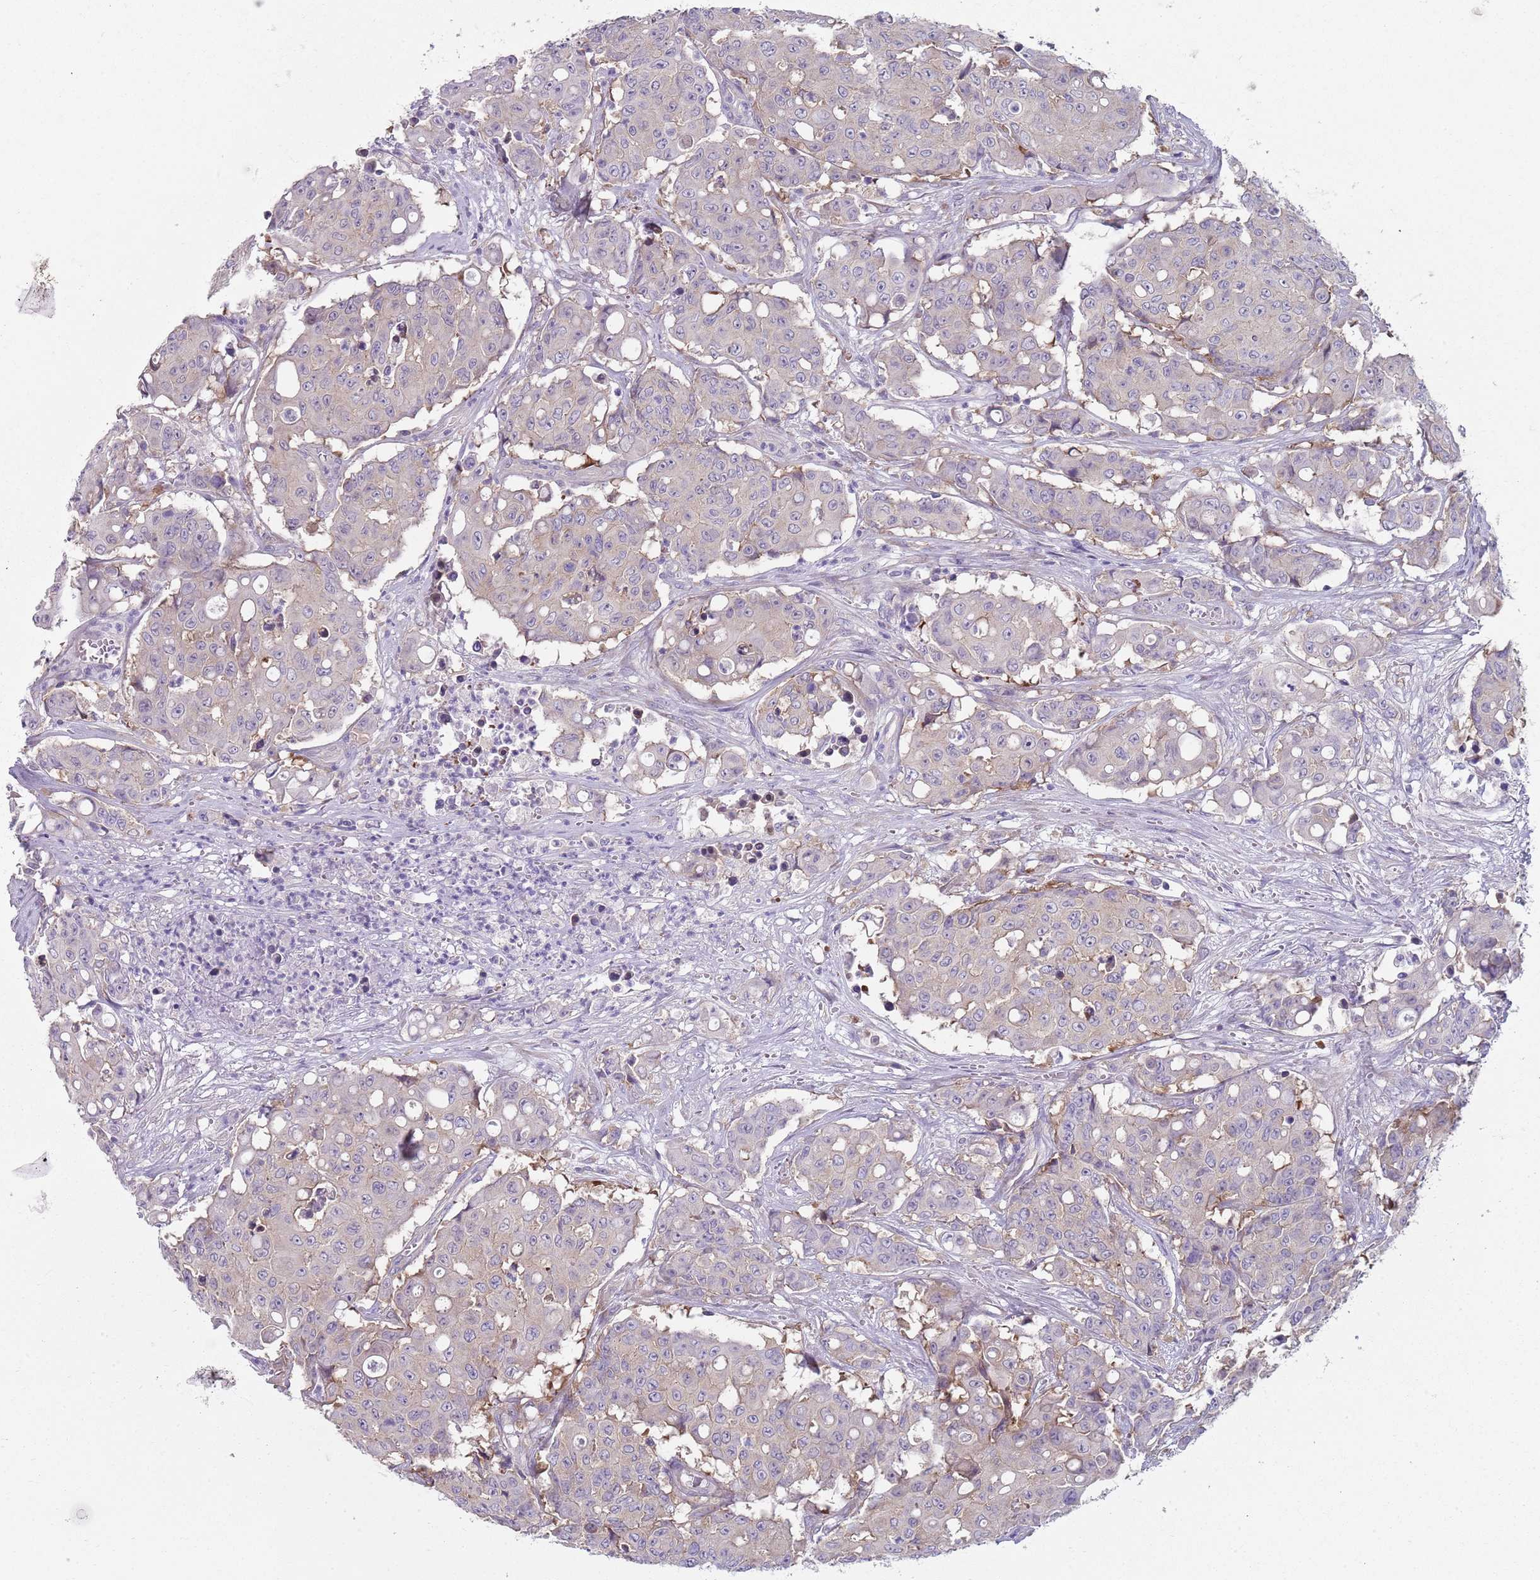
{"staining": {"intensity": "weak", "quantity": "<25%", "location": "cytoplasmic/membranous"}, "tissue": "colorectal cancer", "cell_type": "Tumor cells", "image_type": "cancer", "snomed": [{"axis": "morphology", "description": "Adenocarcinoma, NOS"}, {"axis": "topography", "description": "Colon"}], "caption": "Immunohistochemistry of colorectal cancer (adenocarcinoma) displays no positivity in tumor cells. The staining was performed using DAB (3,3'-diaminobenzidine) to visualize the protein expression in brown, while the nuclei were stained in blue with hematoxylin (Magnification: 20x).", "gene": "SLC26A6", "patient": {"sex": "male", "age": 51}}